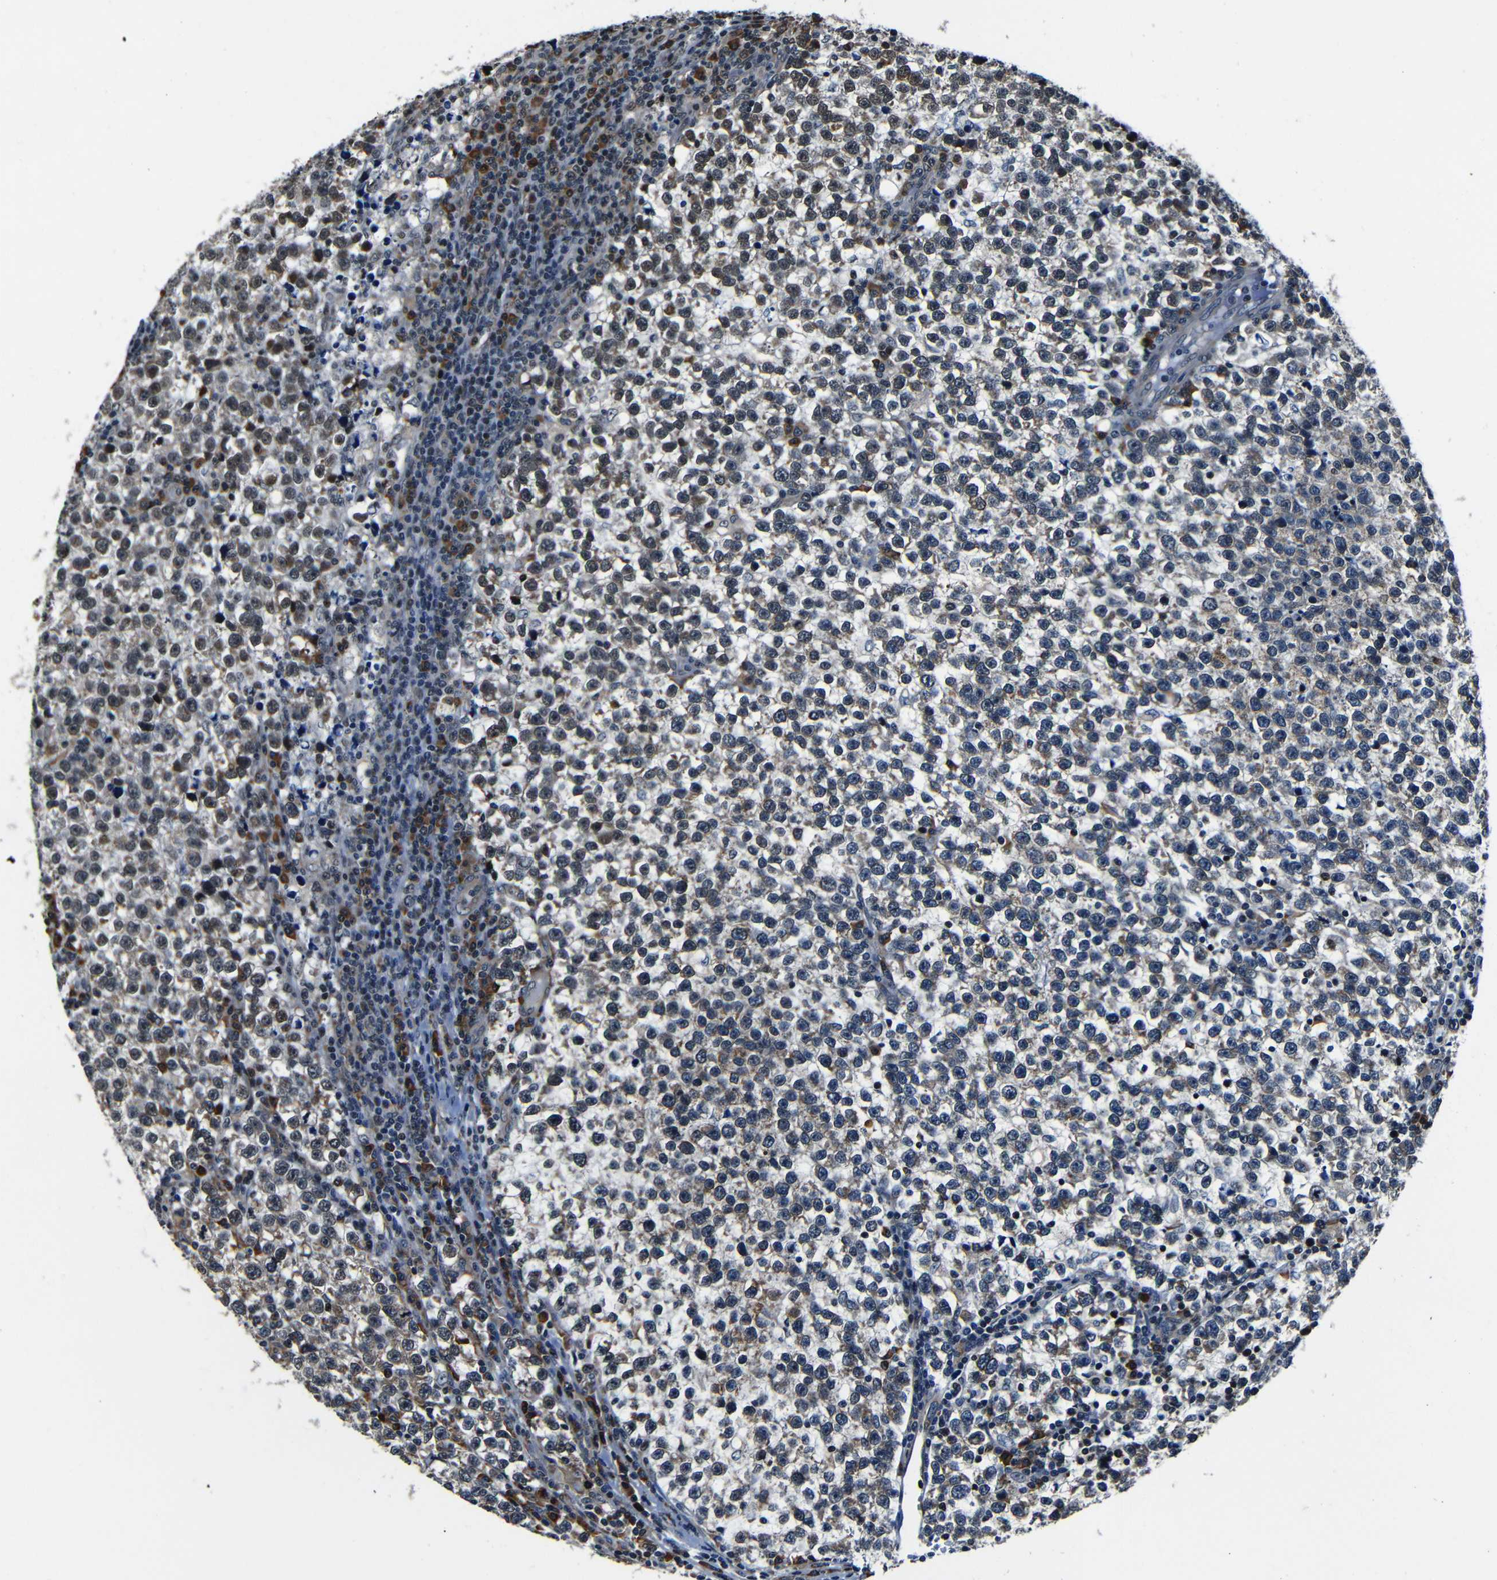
{"staining": {"intensity": "moderate", "quantity": "25%-75%", "location": "nuclear"}, "tissue": "testis cancer", "cell_type": "Tumor cells", "image_type": "cancer", "snomed": [{"axis": "morphology", "description": "Normal tissue, NOS"}, {"axis": "morphology", "description": "Seminoma, NOS"}, {"axis": "topography", "description": "Testis"}], "caption": "Approximately 25%-75% of tumor cells in human testis cancer (seminoma) display moderate nuclear protein staining as visualized by brown immunohistochemical staining.", "gene": "NCBP3", "patient": {"sex": "male", "age": 43}}